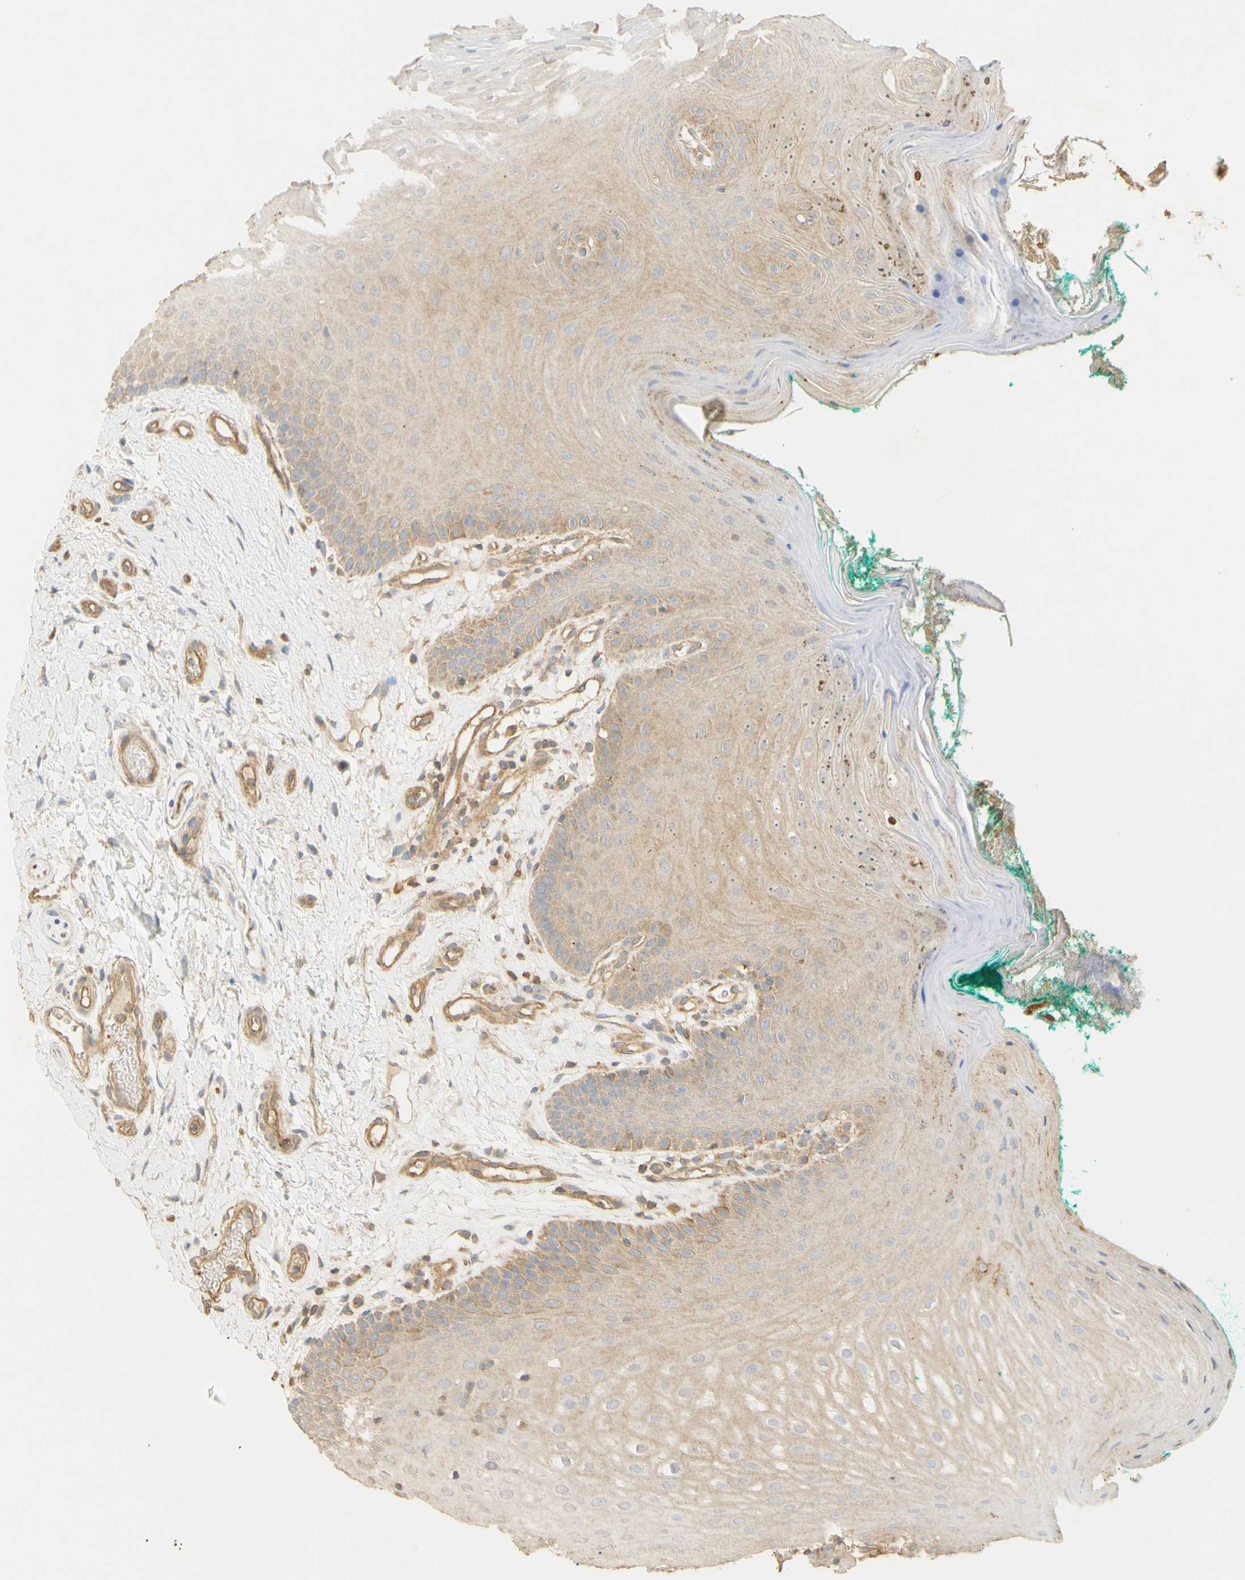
{"staining": {"intensity": "weak", "quantity": ">75%", "location": "cytoplasmic/membranous"}, "tissue": "oral mucosa", "cell_type": "Squamous epithelial cells", "image_type": "normal", "snomed": [{"axis": "morphology", "description": "Normal tissue, NOS"}, {"axis": "topography", "description": "Skeletal muscle"}, {"axis": "topography", "description": "Oral tissue"}], "caption": "Immunohistochemical staining of benign human oral mucosa demonstrates >75% levels of weak cytoplasmic/membranous protein positivity in about >75% of squamous epithelial cells. (IHC, brightfield microscopy, high magnification).", "gene": "KCNE4", "patient": {"sex": "male", "age": 58}}